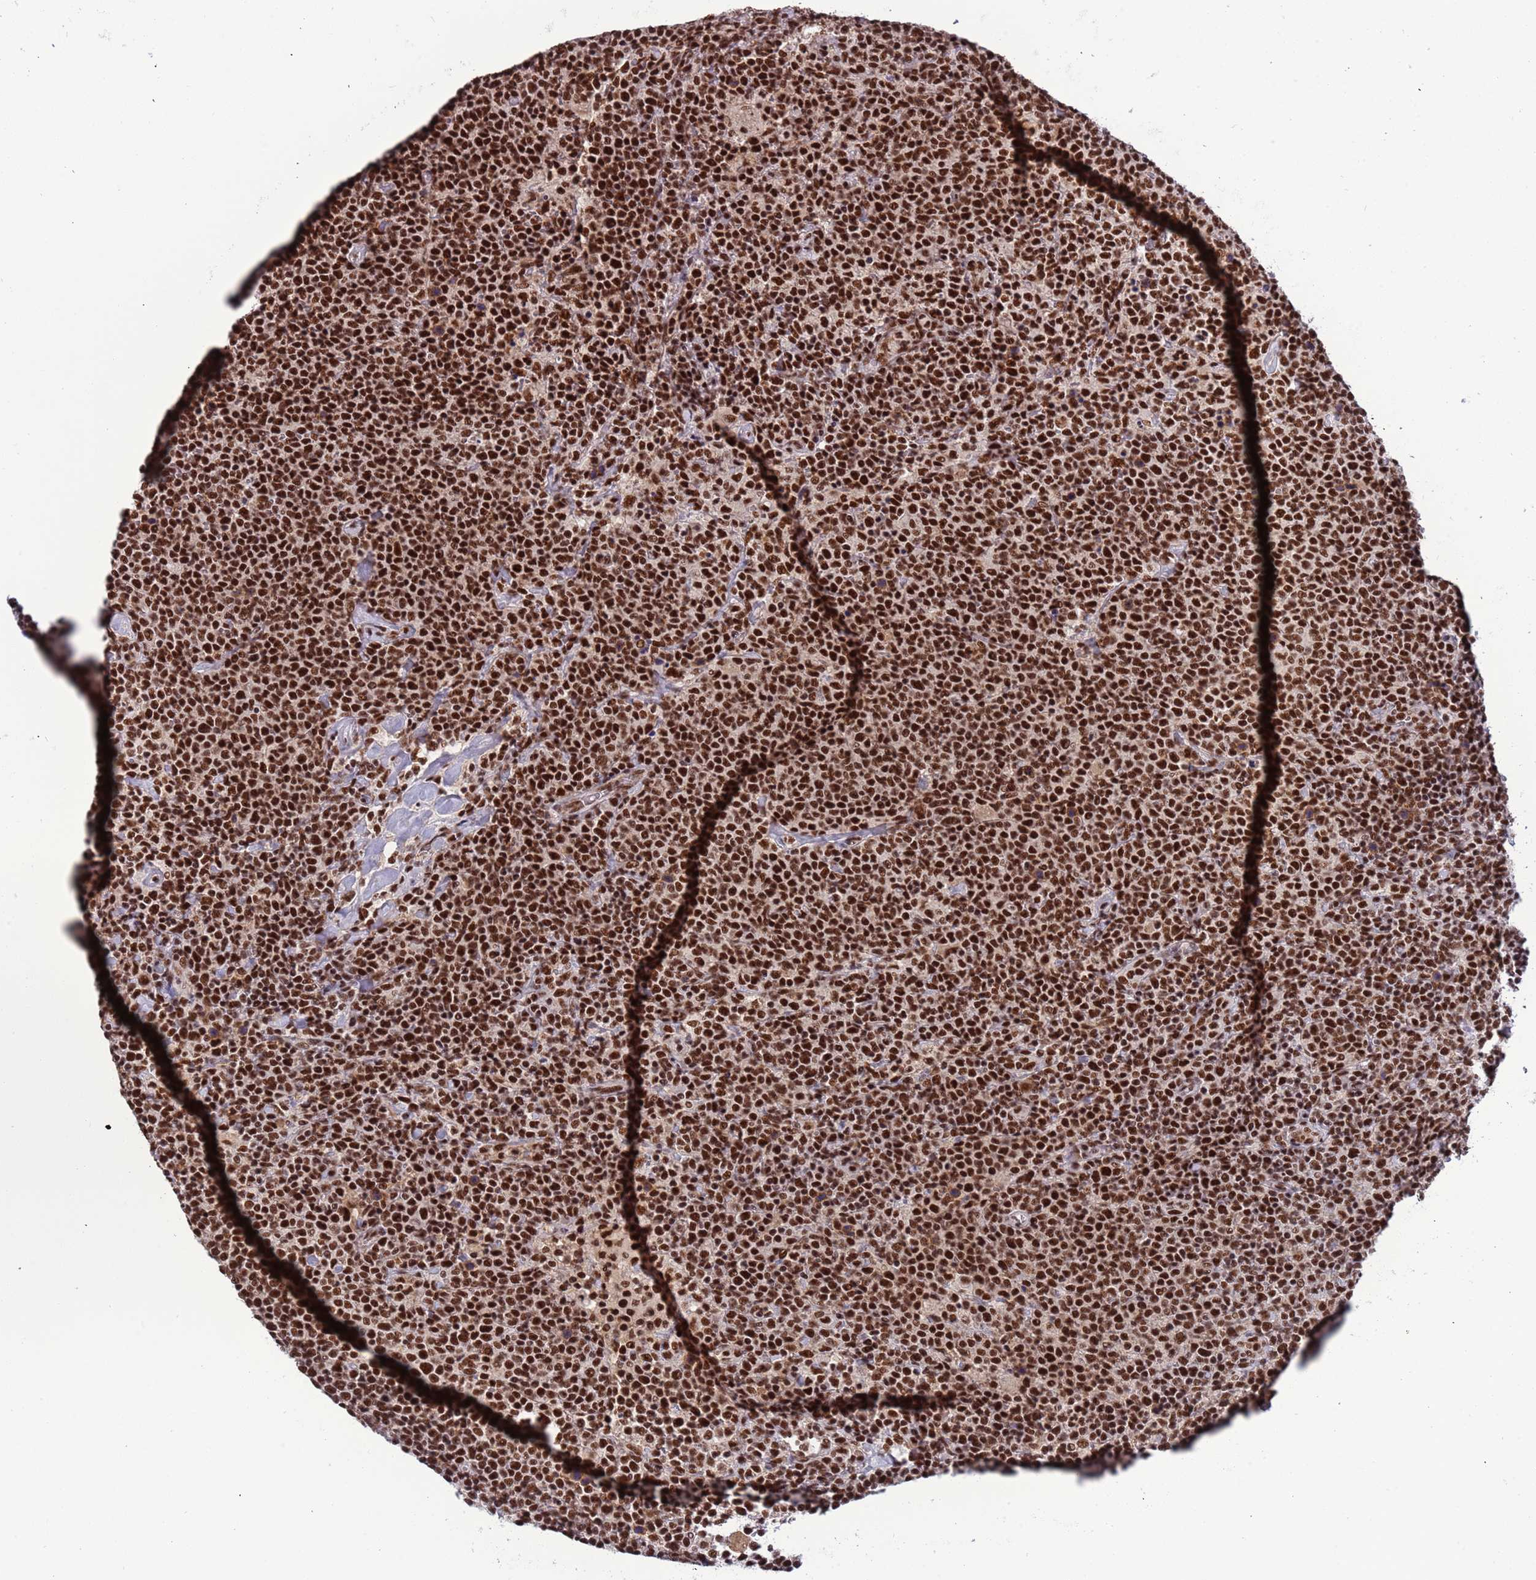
{"staining": {"intensity": "strong", "quantity": ">75%", "location": "nuclear"}, "tissue": "lymphoma", "cell_type": "Tumor cells", "image_type": "cancer", "snomed": [{"axis": "morphology", "description": "Malignant lymphoma, non-Hodgkin's type, High grade"}, {"axis": "topography", "description": "Lymph node"}], "caption": "Lymphoma stained with a protein marker demonstrates strong staining in tumor cells.", "gene": "SRRT", "patient": {"sex": "male", "age": 61}}